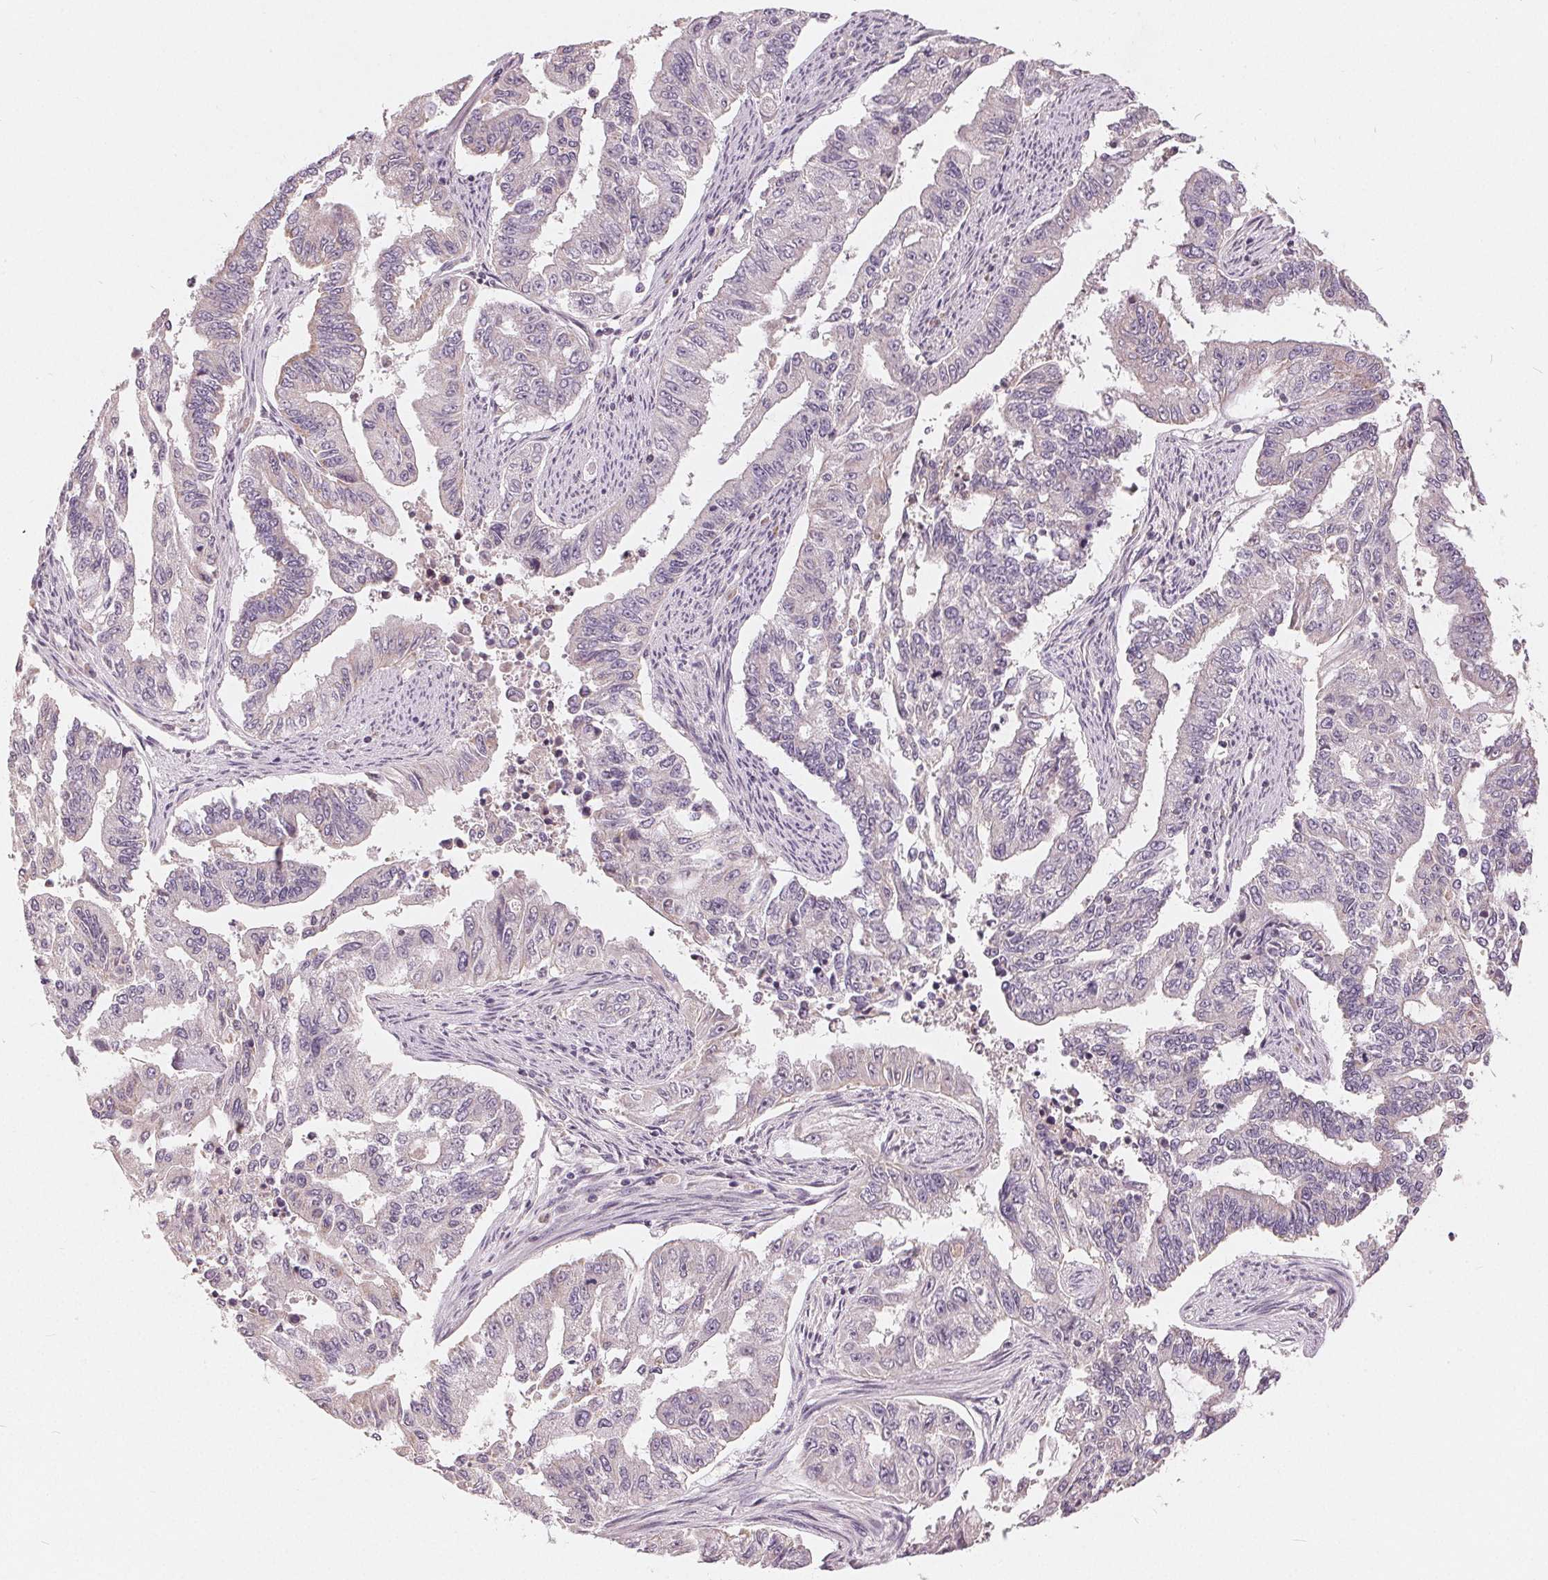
{"staining": {"intensity": "negative", "quantity": "none", "location": "none"}, "tissue": "endometrial cancer", "cell_type": "Tumor cells", "image_type": "cancer", "snomed": [{"axis": "morphology", "description": "Adenocarcinoma, NOS"}, {"axis": "topography", "description": "Uterus"}], "caption": "Immunohistochemical staining of endometrial cancer displays no significant expression in tumor cells.", "gene": "TRIM60", "patient": {"sex": "female", "age": 59}}